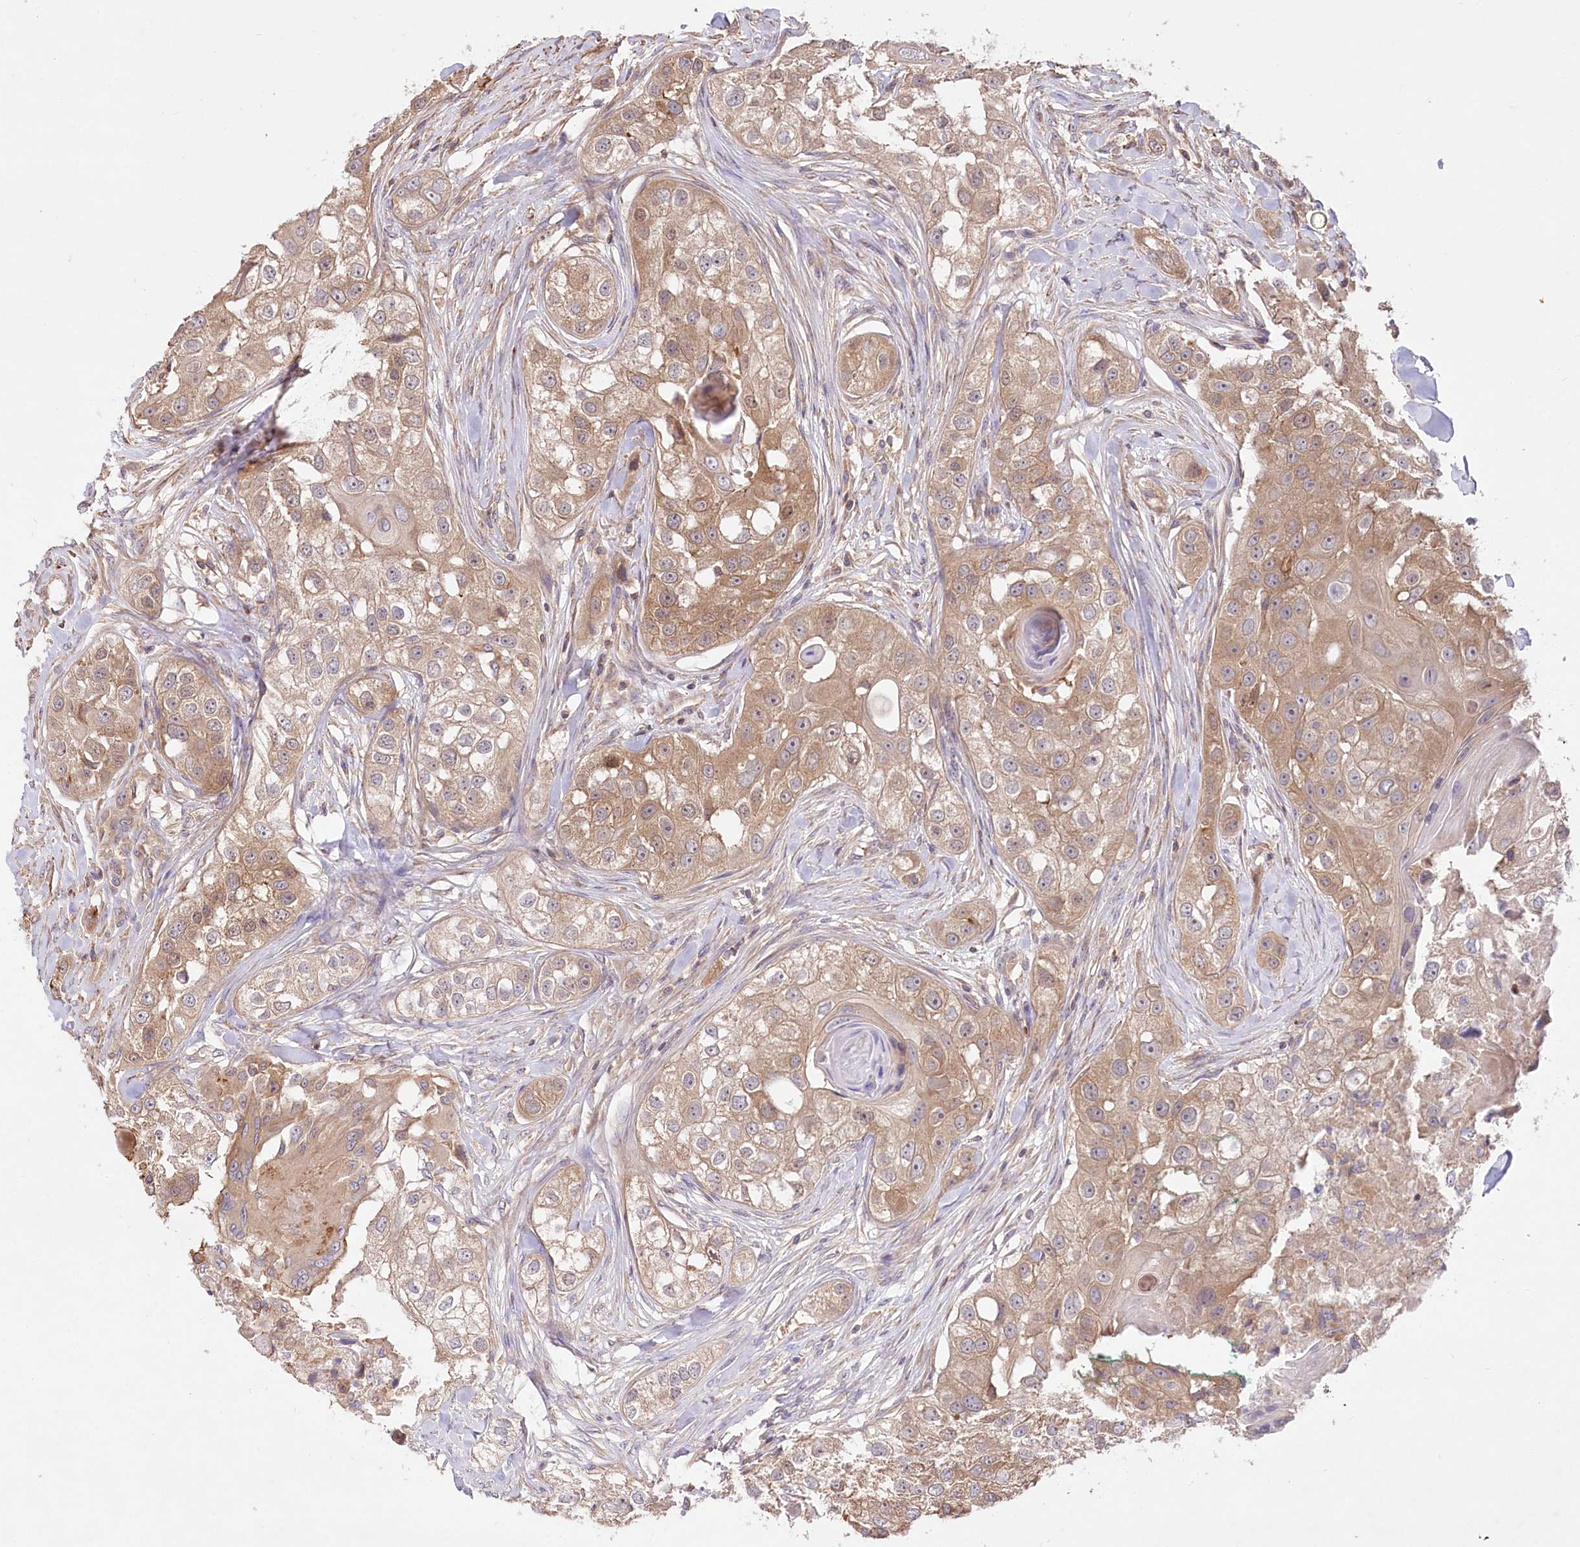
{"staining": {"intensity": "moderate", "quantity": "25%-75%", "location": "cytoplasmic/membranous"}, "tissue": "head and neck cancer", "cell_type": "Tumor cells", "image_type": "cancer", "snomed": [{"axis": "morphology", "description": "Normal tissue, NOS"}, {"axis": "morphology", "description": "Squamous cell carcinoma, NOS"}, {"axis": "topography", "description": "Skeletal muscle"}, {"axis": "topography", "description": "Head-Neck"}], "caption": "Immunohistochemical staining of human head and neck cancer (squamous cell carcinoma) reveals medium levels of moderate cytoplasmic/membranous positivity in about 25%-75% of tumor cells.", "gene": "UMPS", "patient": {"sex": "male", "age": 51}}